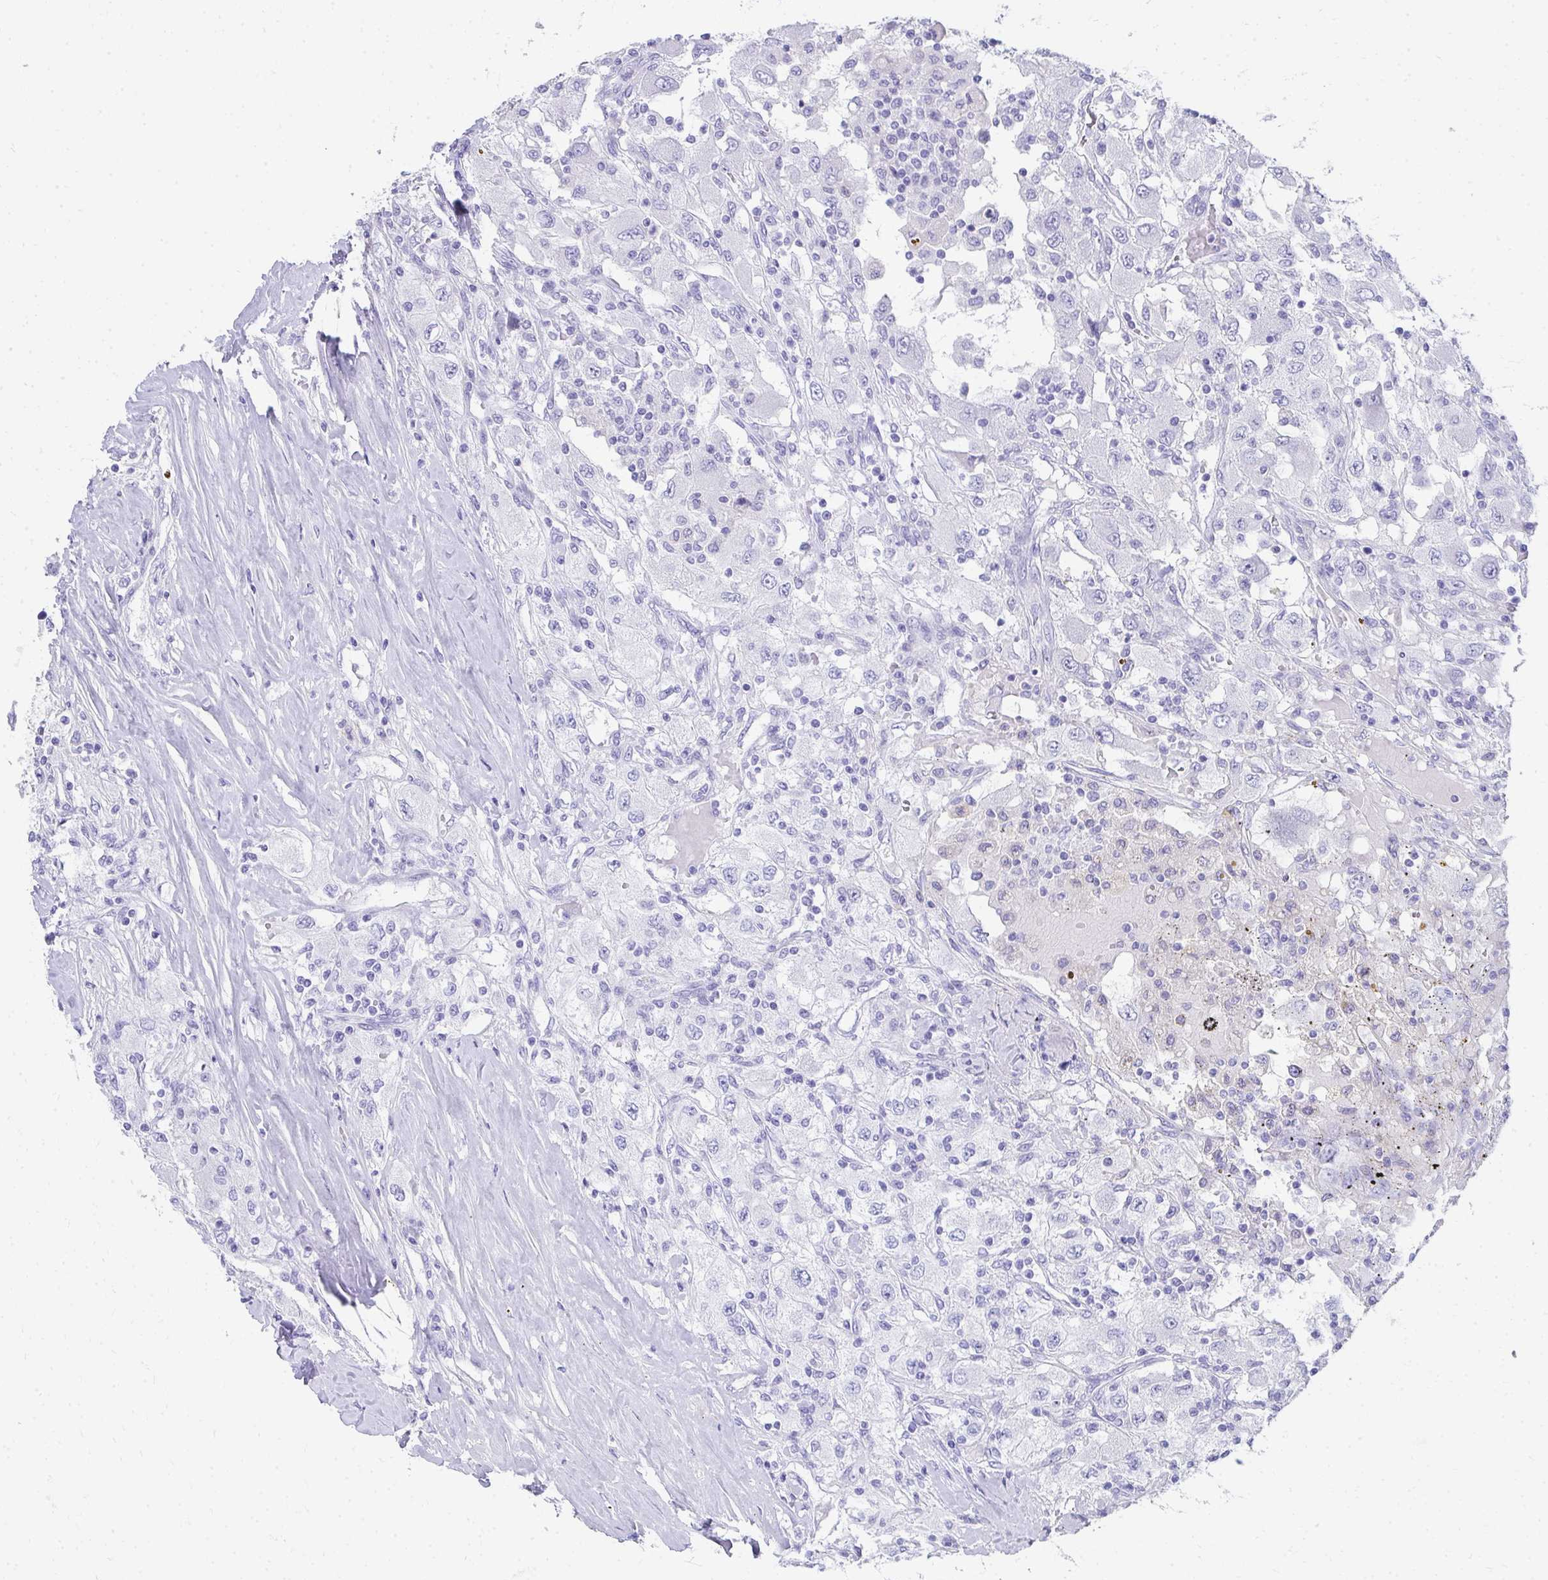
{"staining": {"intensity": "negative", "quantity": "none", "location": "none"}, "tissue": "renal cancer", "cell_type": "Tumor cells", "image_type": "cancer", "snomed": [{"axis": "morphology", "description": "Adenocarcinoma, NOS"}, {"axis": "topography", "description": "Kidney"}], "caption": "DAB immunohistochemical staining of renal cancer demonstrates no significant expression in tumor cells.", "gene": "SEC14L3", "patient": {"sex": "female", "age": 67}}